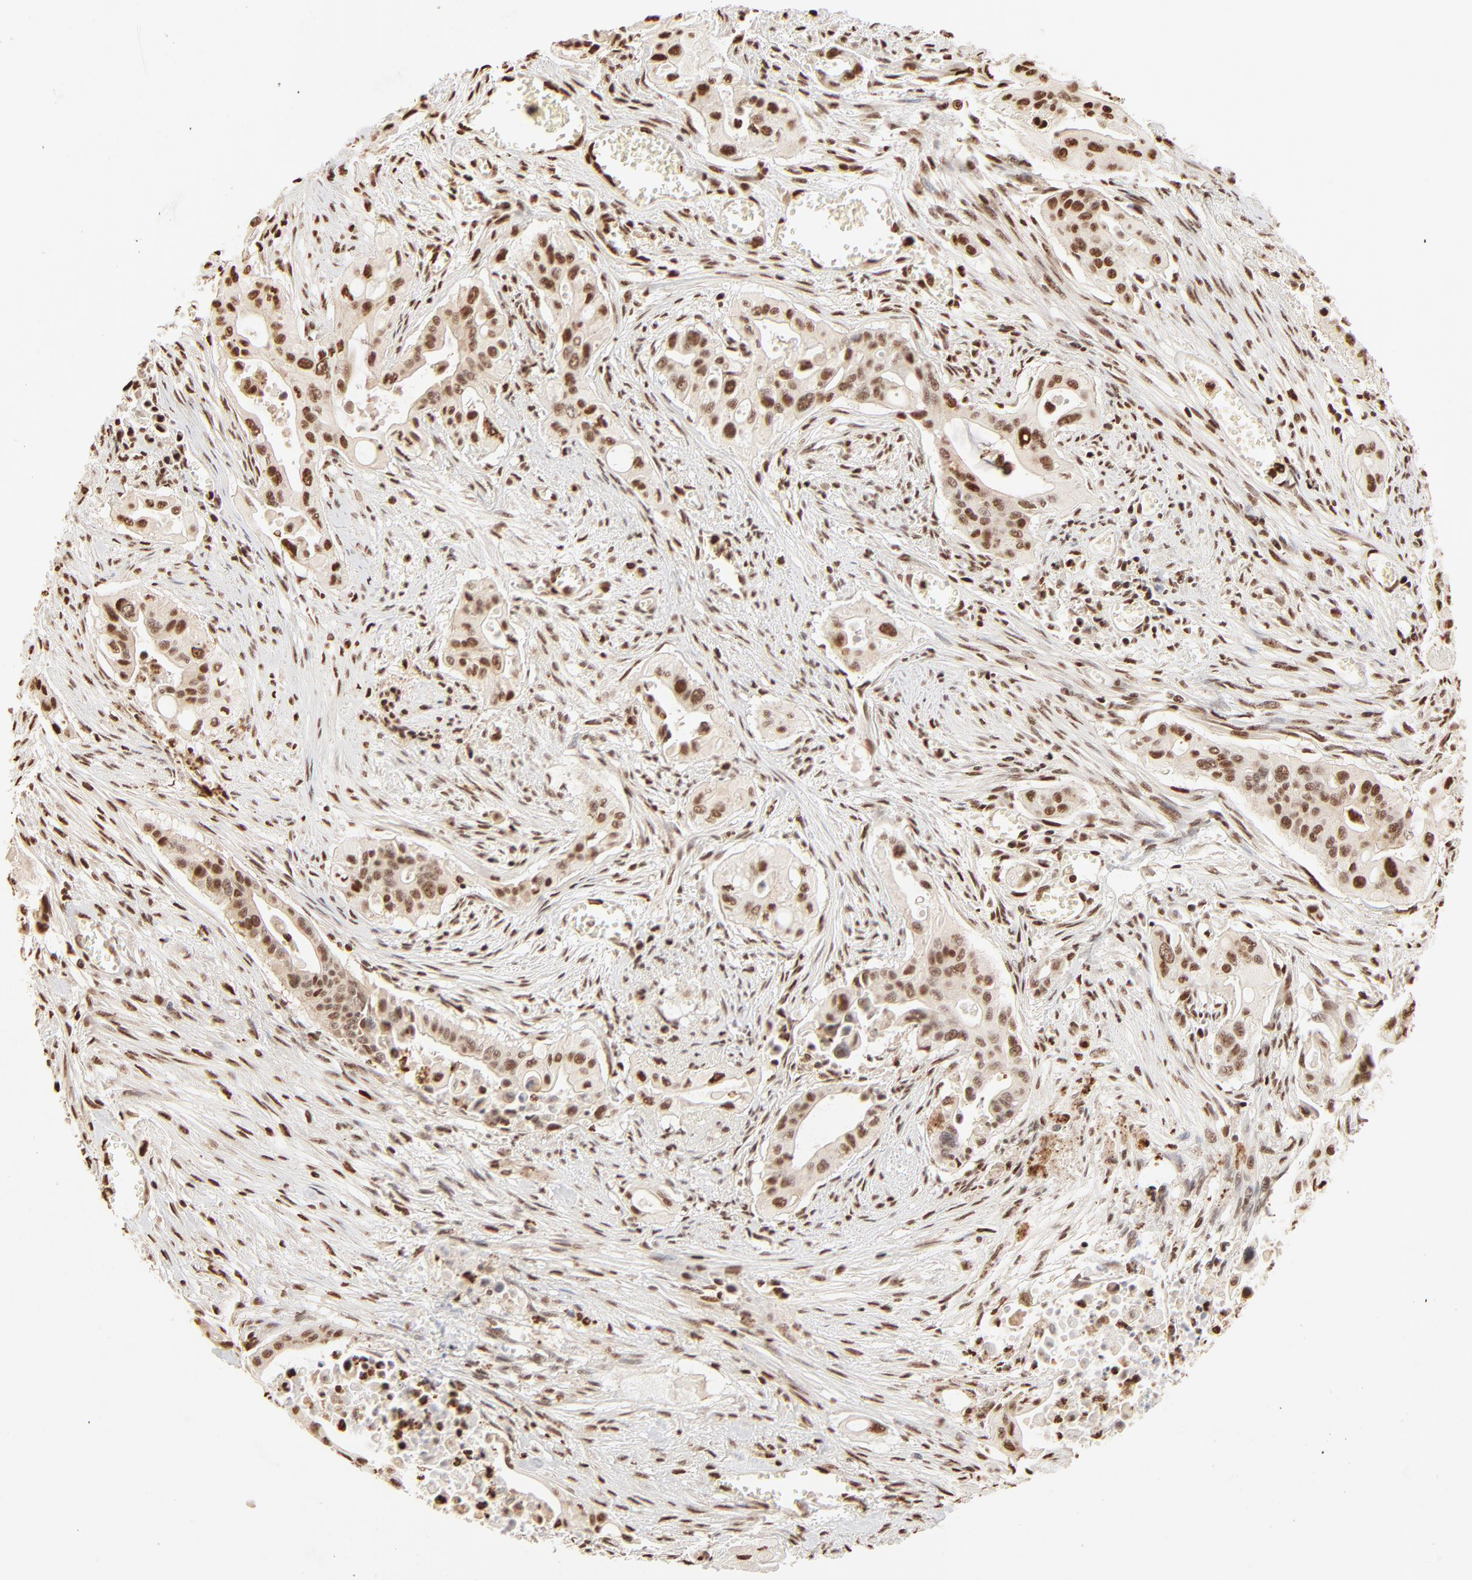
{"staining": {"intensity": "strong", "quantity": ">75%", "location": "nuclear"}, "tissue": "pancreatic cancer", "cell_type": "Tumor cells", "image_type": "cancer", "snomed": [{"axis": "morphology", "description": "Adenocarcinoma, NOS"}, {"axis": "topography", "description": "Pancreas"}], "caption": "Protein staining demonstrates strong nuclear expression in approximately >75% of tumor cells in adenocarcinoma (pancreatic). The protein of interest is shown in brown color, while the nuclei are stained blue.", "gene": "FAM50A", "patient": {"sex": "male", "age": 77}}